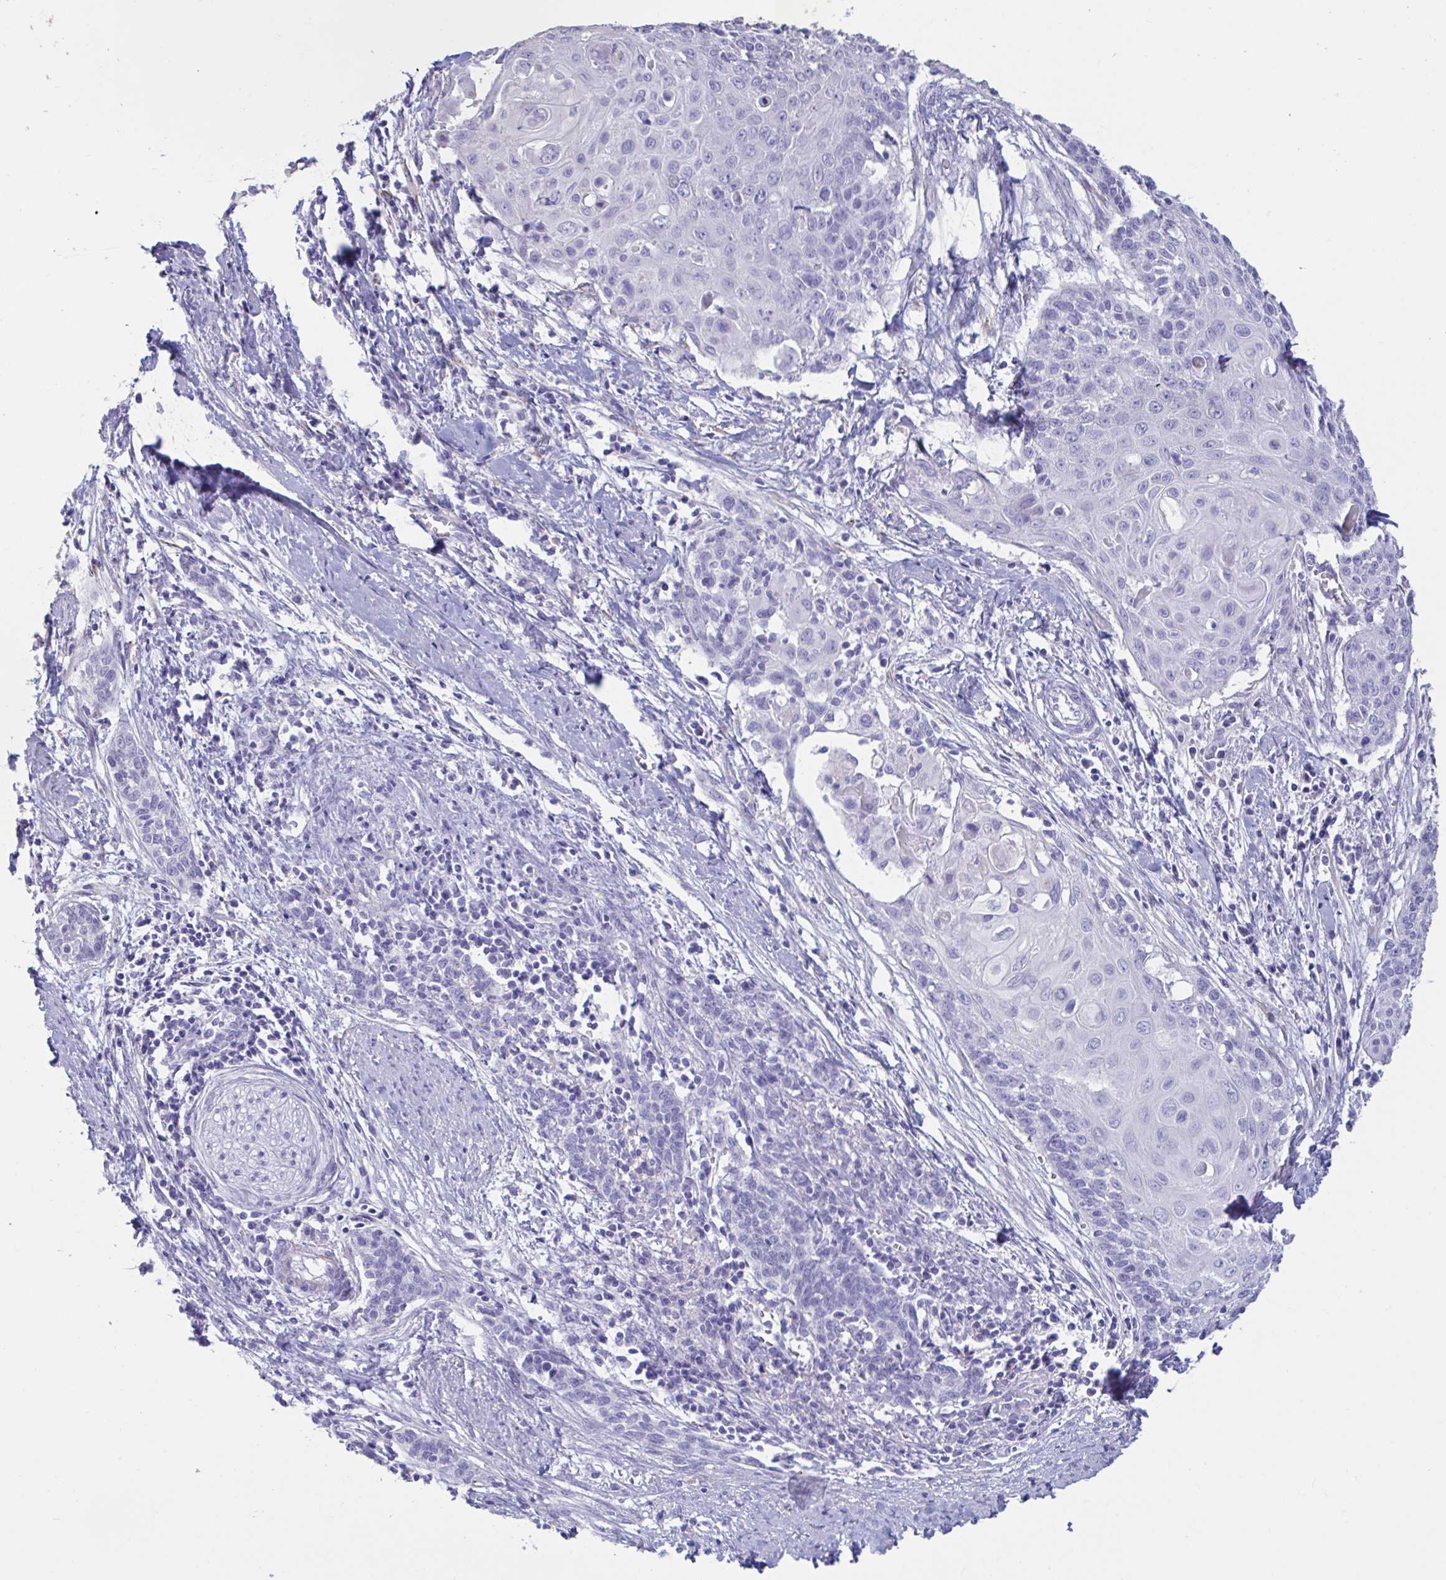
{"staining": {"intensity": "negative", "quantity": "none", "location": "none"}, "tissue": "cervical cancer", "cell_type": "Tumor cells", "image_type": "cancer", "snomed": [{"axis": "morphology", "description": "Squamous cell carcinoma, NOS"}, {"axis": "topography", "description": "Cervix"}], "caption": "Tumor cells show no significant protein staining in cervical cancer (squamous cell carcinoma). Brightfield microscopy of IHC stained with DAB (brown) and hematoxylin (blue), captured at high magnification.", "gene": "TNNC1", "patient": {"sex": "female", "age": 39}}